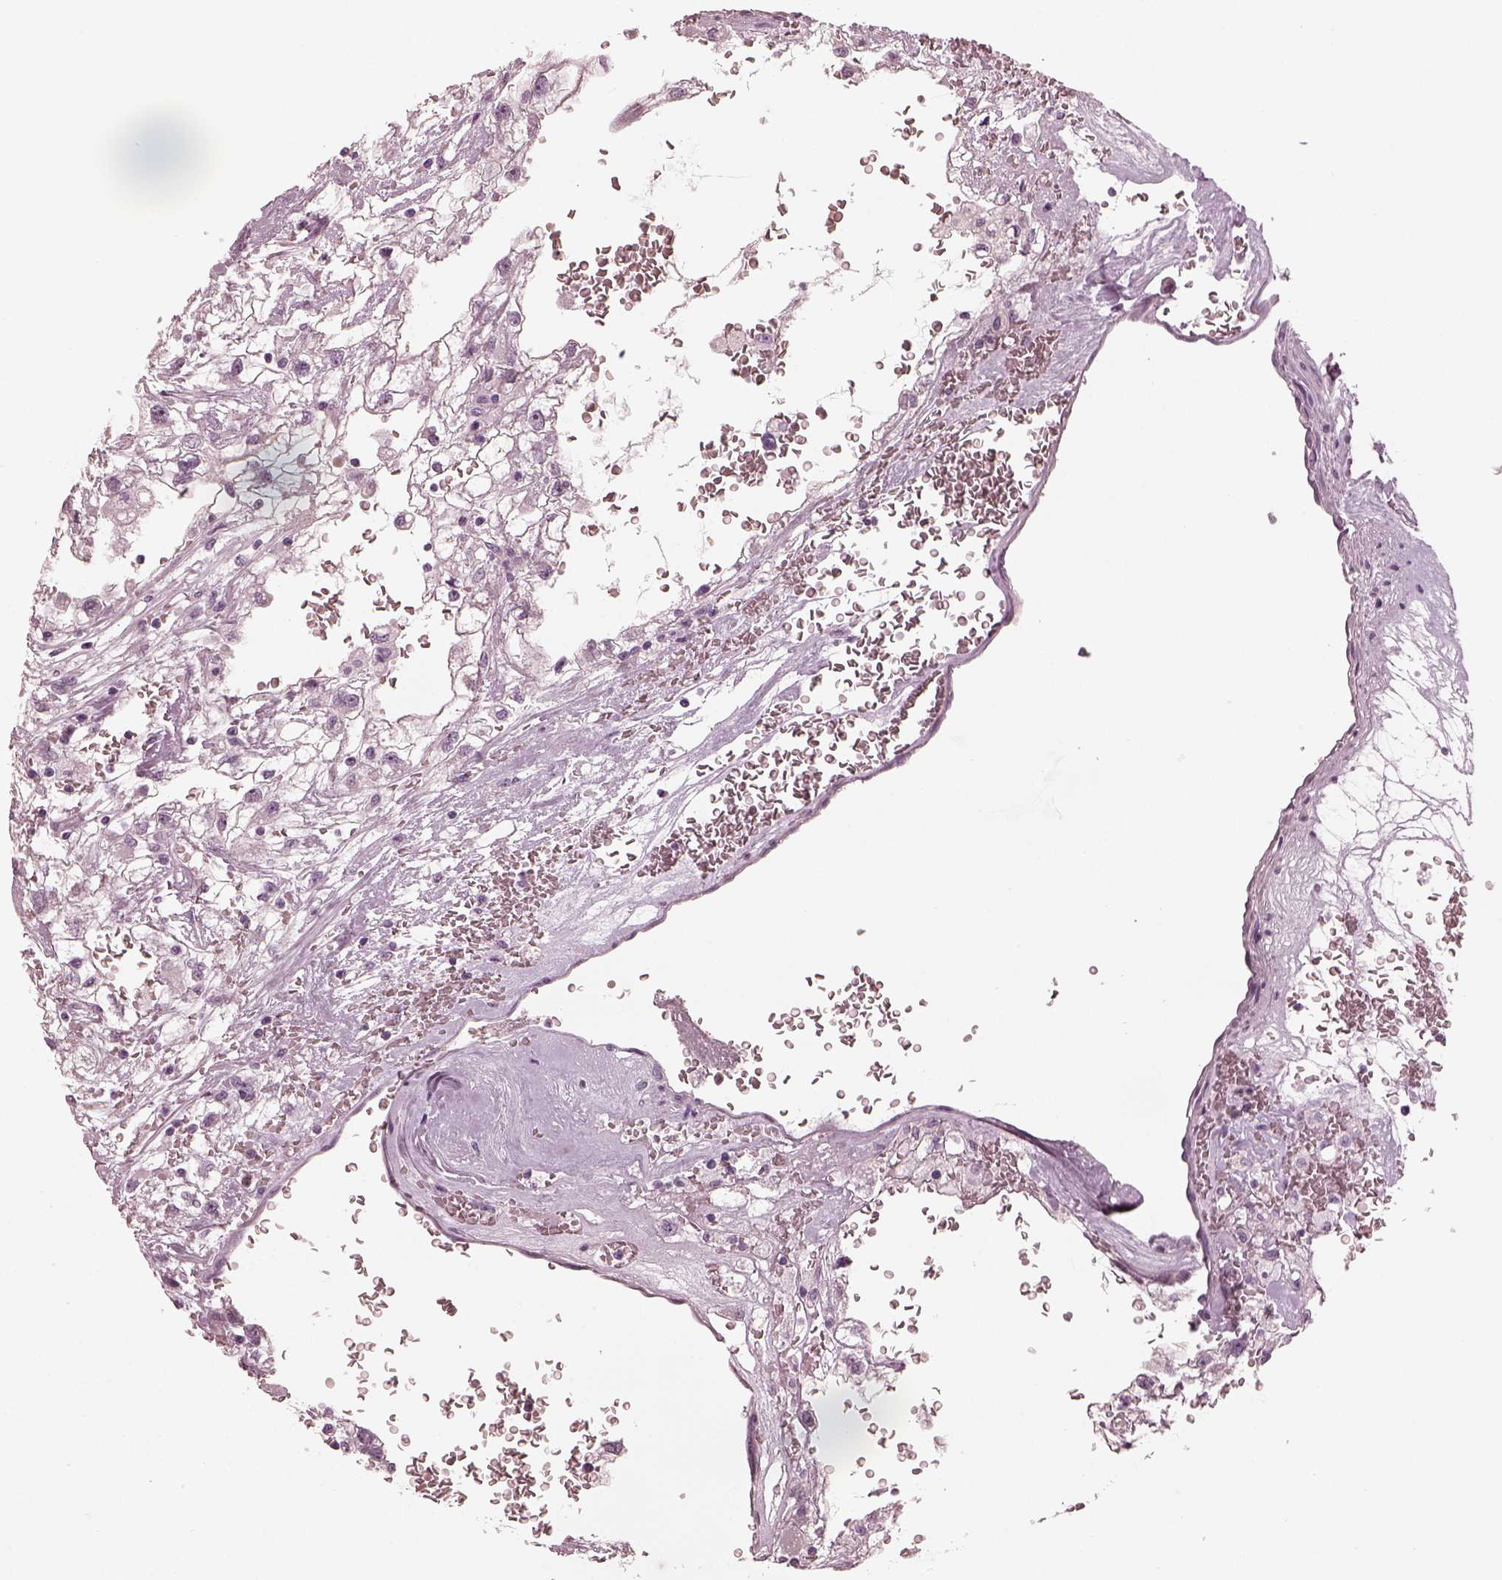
{"staining": {"intensity": "negative", "quantity": "none", "location": "none"}, "tissue": "renal cancer", "cell_type": "Tumor cells", "image_type": "cancer", "snomed": [{"axis": "morphology", "description": "Adenocarcinoma, NOS"}, {"axis": "topography", "description": "Kidney"}], "caption": "The image reveals no significant expression in tumor cells of renal cancer. (DAB (3,3'-diaminobenzidine) immunohistochemistry (IHC) with hematoxylin counter stain).", "gene": "CSH1", "patient": {"sex": "male", "age": 59}}